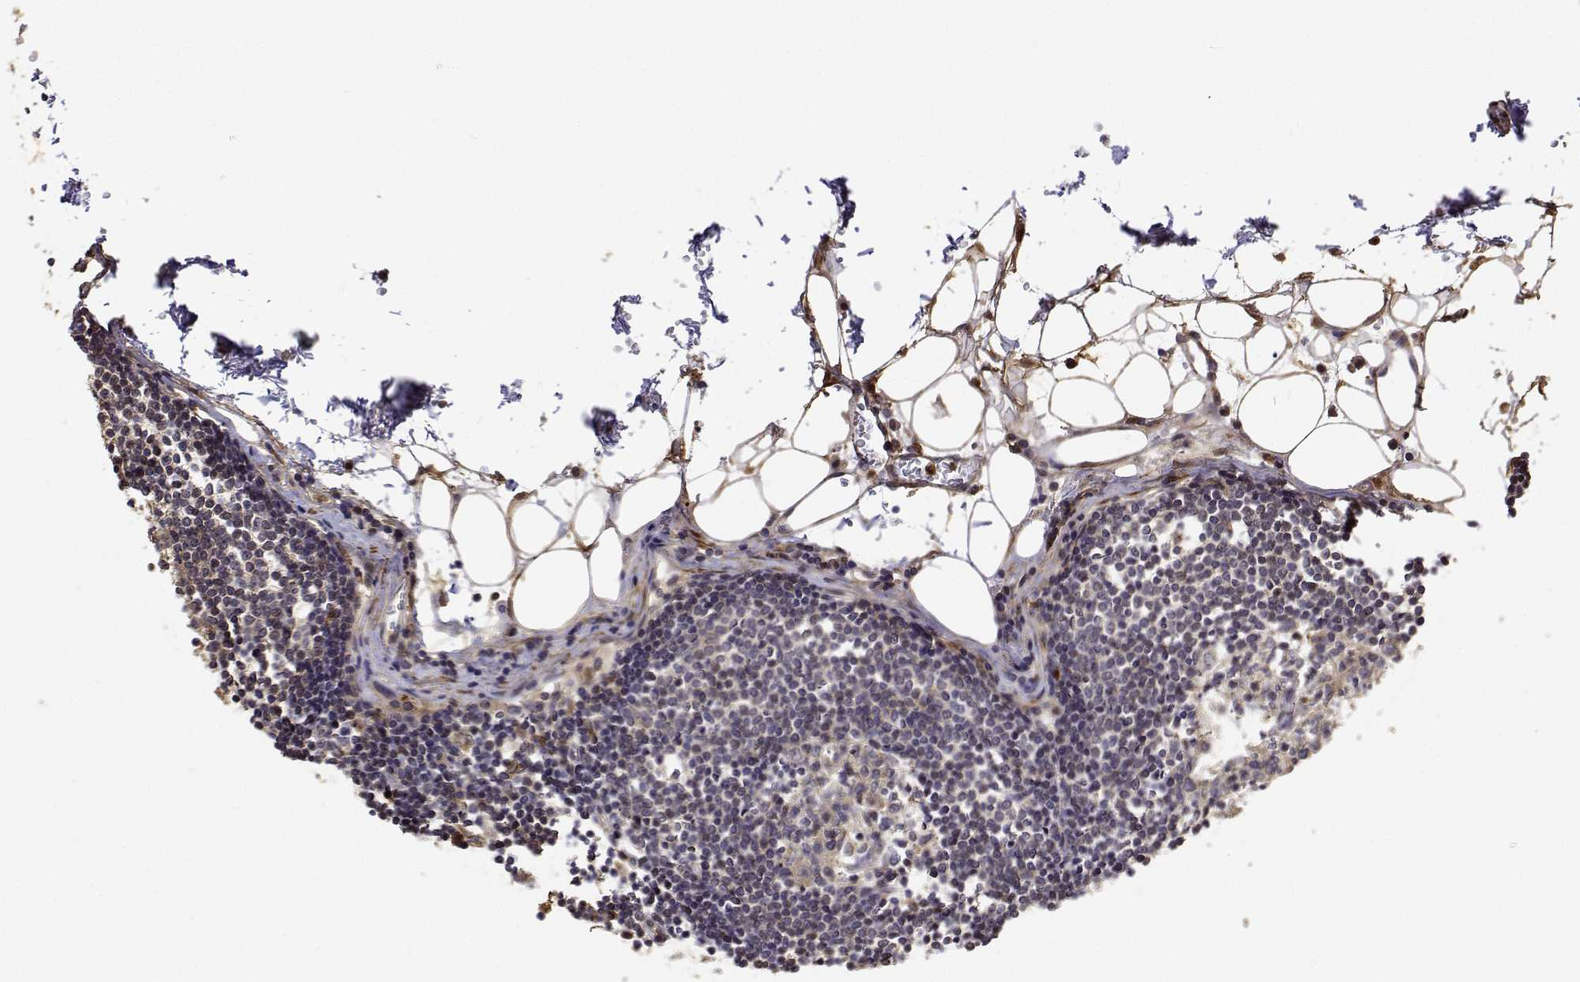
{"staining": {"intensity": "weak", "quantity": ">75%", "location": "cytoplasmic/membranous"}, "tissue": "lymph node", "cell_type": "Germinal center cells", "image_type": "normal", "snomed": [{"axis": "morphology", "description": "Normal tissue, NOS"}, {"axis": "topography", "description": "Lymph node"}], "caption": "Brown immunohistochemical staining in normal lymph node displays weak cytoplasmic/membranous positivity in about >75% of germinal center cells.", "gene": "PCID2", "patient": {"sex": "female", "age": 65}}